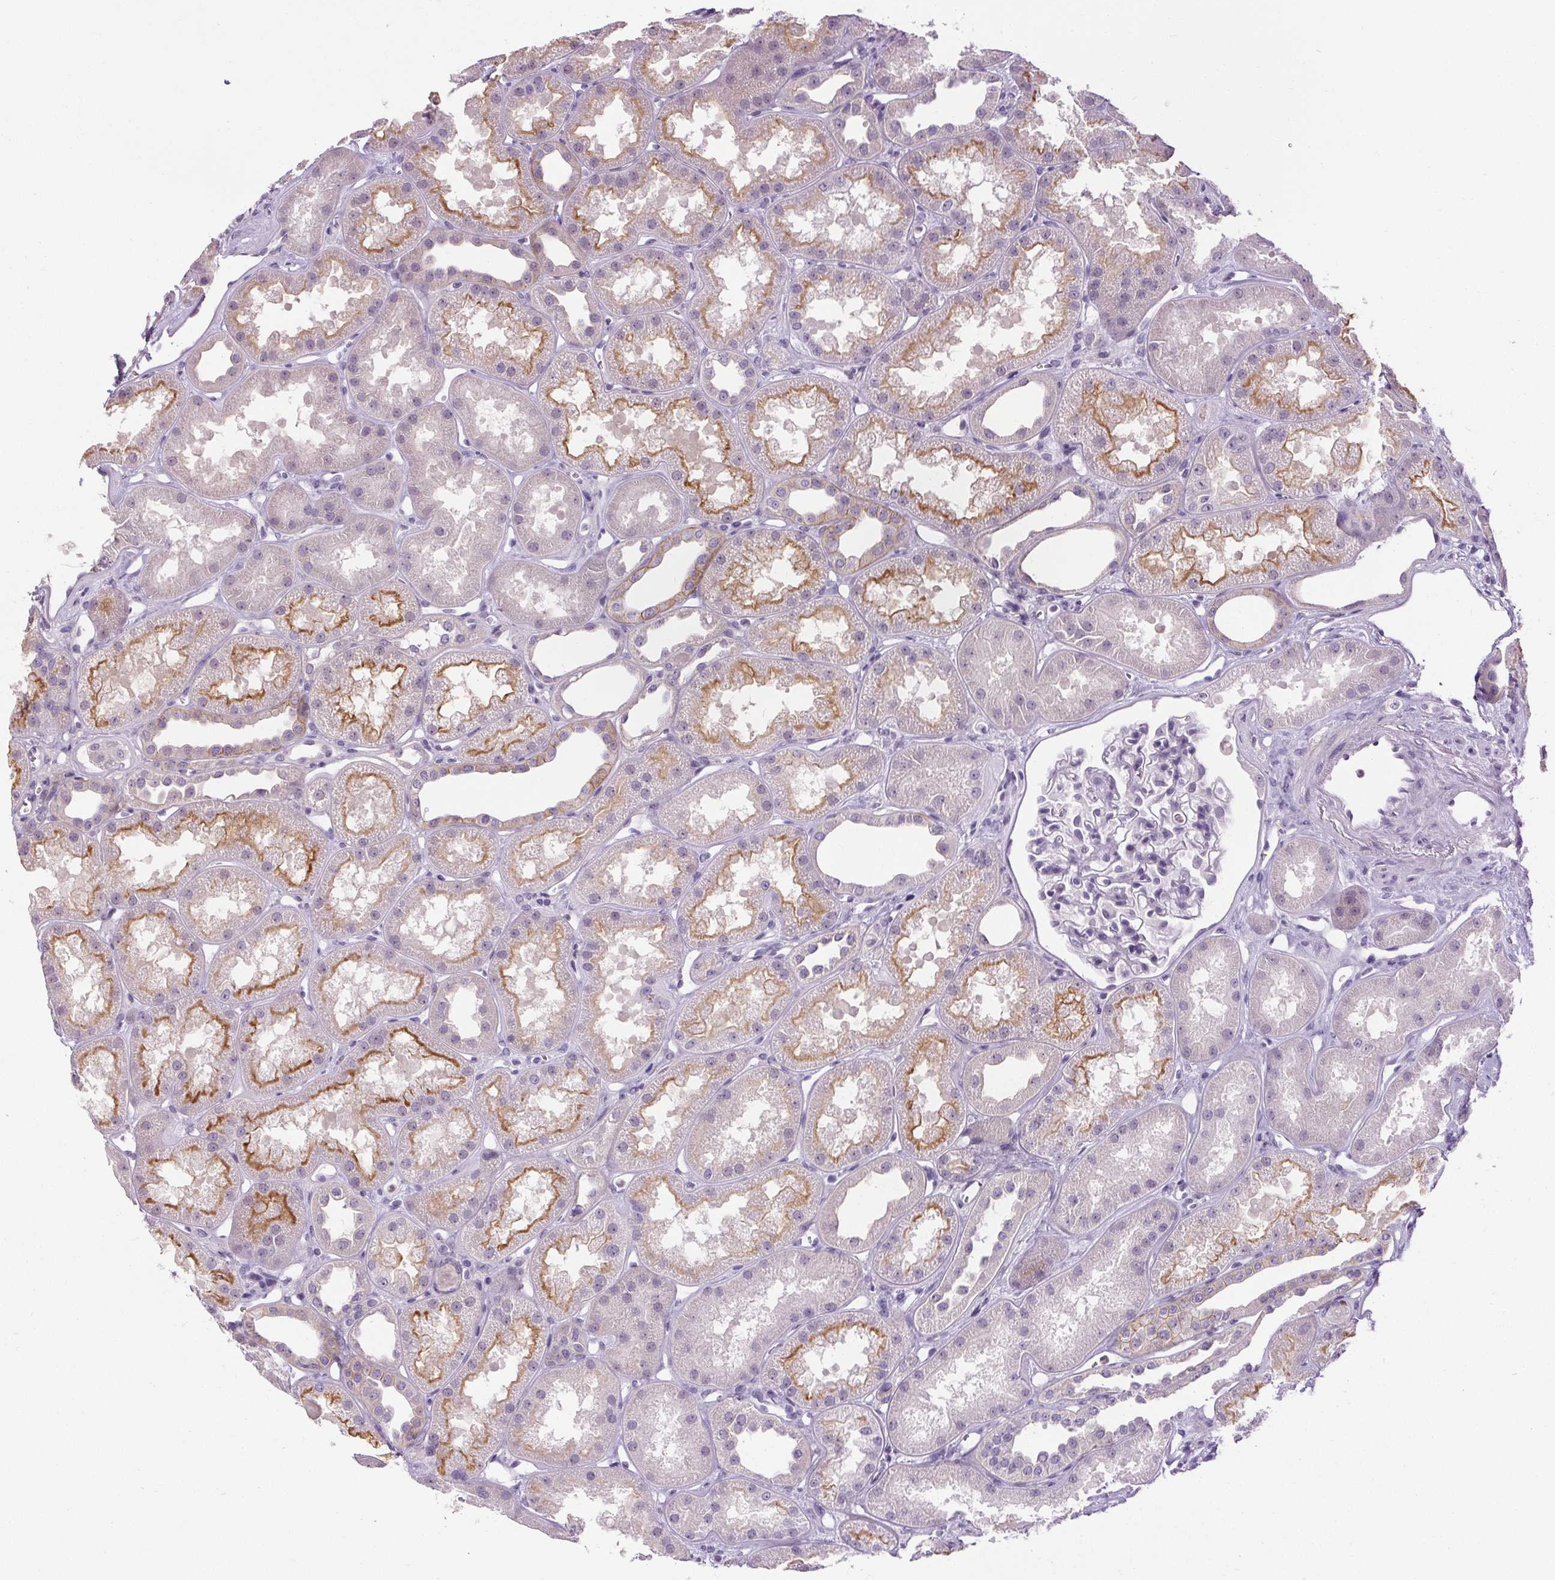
{"staining": {"intensity": "negative", "quantity": "none", "location": "none"}, "tissue": "kidney", "cell_type": "Cells in glomeruli", "image_type": "normal", "snomed": [{"axis": "morphology", "description": "Normal tissue, NOS"}, {"axis": "topography", "description": "Kidney"}], "caption": "The photomicrograph exhibits no significant positivity in cells in glomeruli of kidney.", "gene": "TMEM240", "patient": {"sex": "male", "age": 61}}